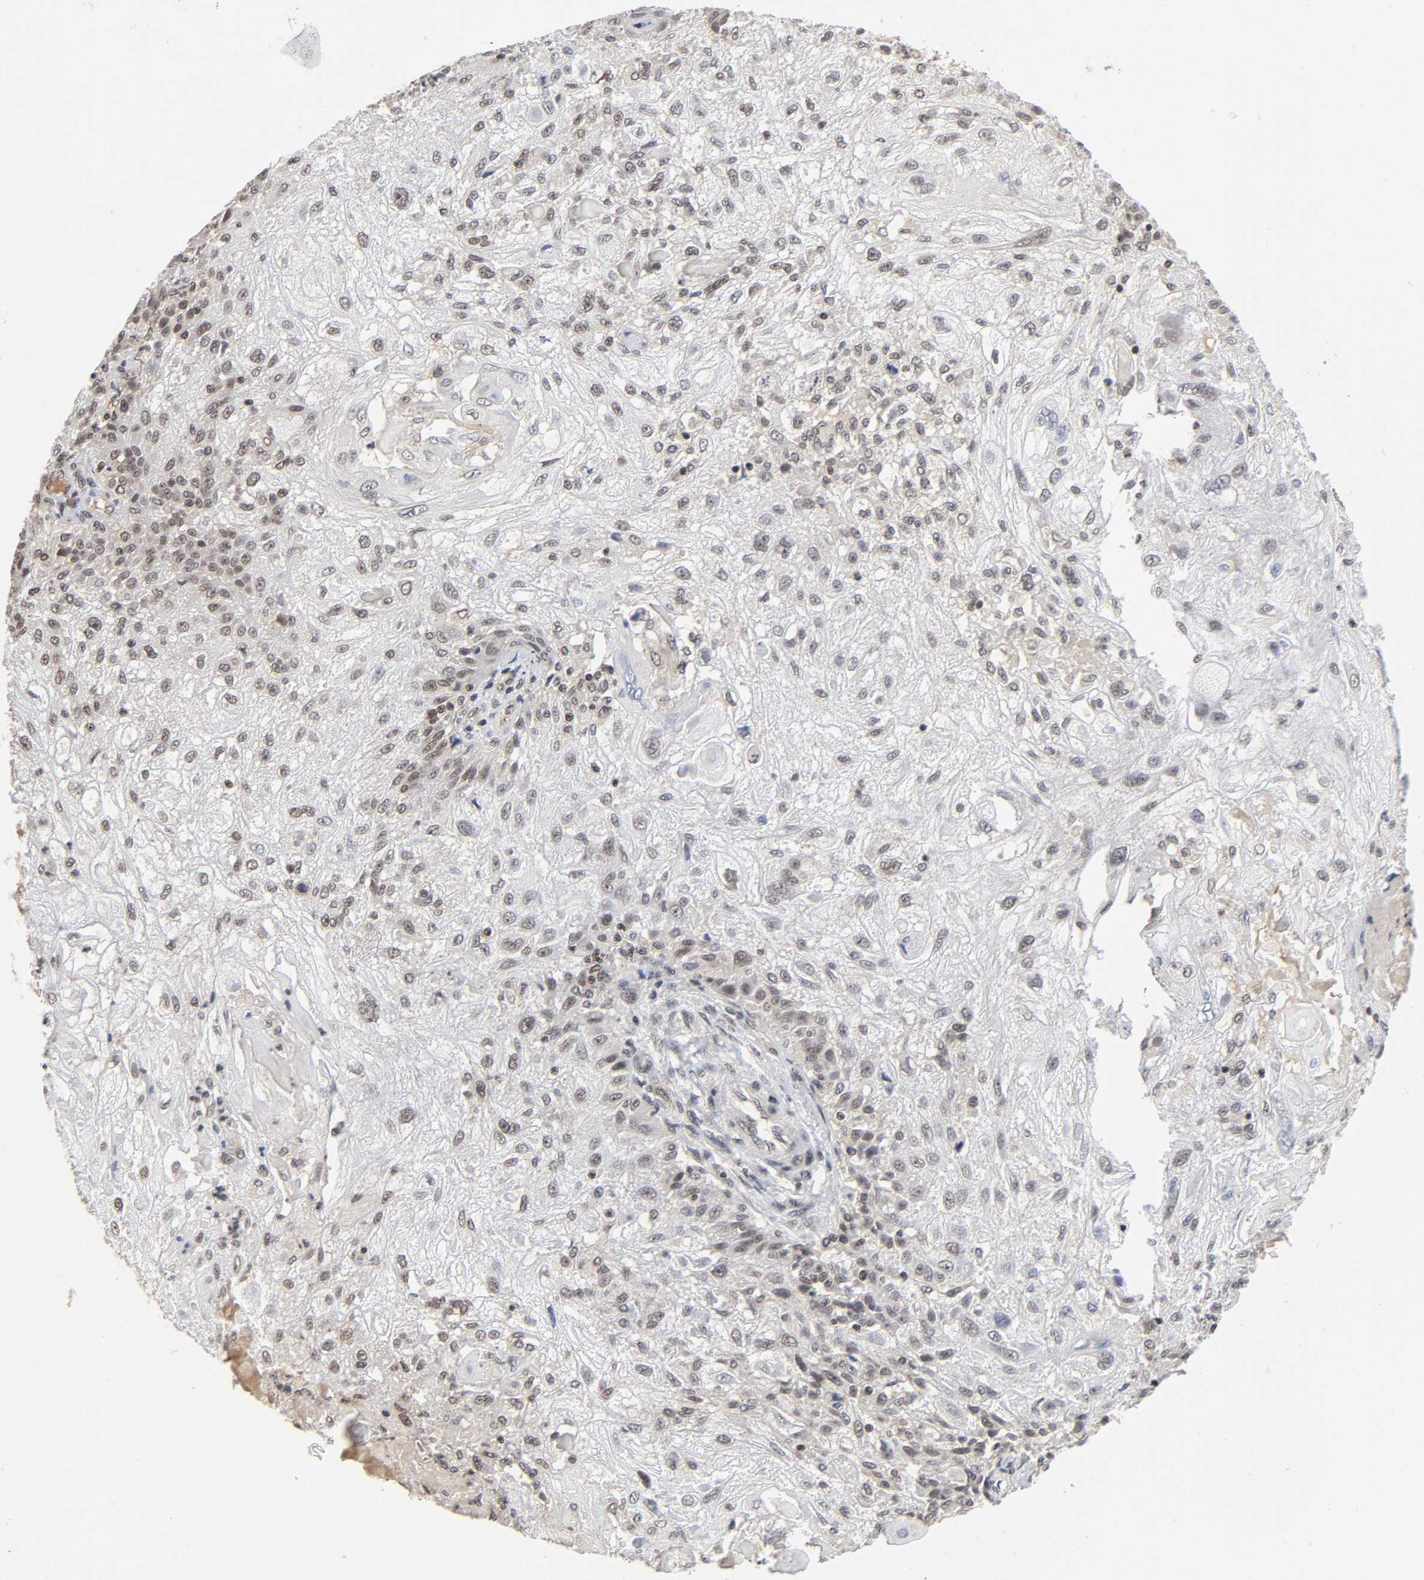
{"staining": {"intensity": "weak", "quantity": "25%-75%", "location": "cytoplasmic/membranous,nuclear"}, "tissue": "skin cancer", "cell_type": "Tumor cells", "image_type": "cancer", "snomed": [{"axis": "morphology", "description": "Normal tissue, NOS"}, {"axis": "morphology", "description": "Squamous cell carcinoma, NOS"}, {"axis": "topography", "description": "Skin"}], "caption": "Protein expression by immunohistochemistry demonstrates weak cytoplasmic/membranous and nuclear positivity in approximately 25%-75% of tumor cells in skin cancer (squamous cell carcinoma).", "gene": "ZNF384", "patient": {"sex": "female", "age": 83}}